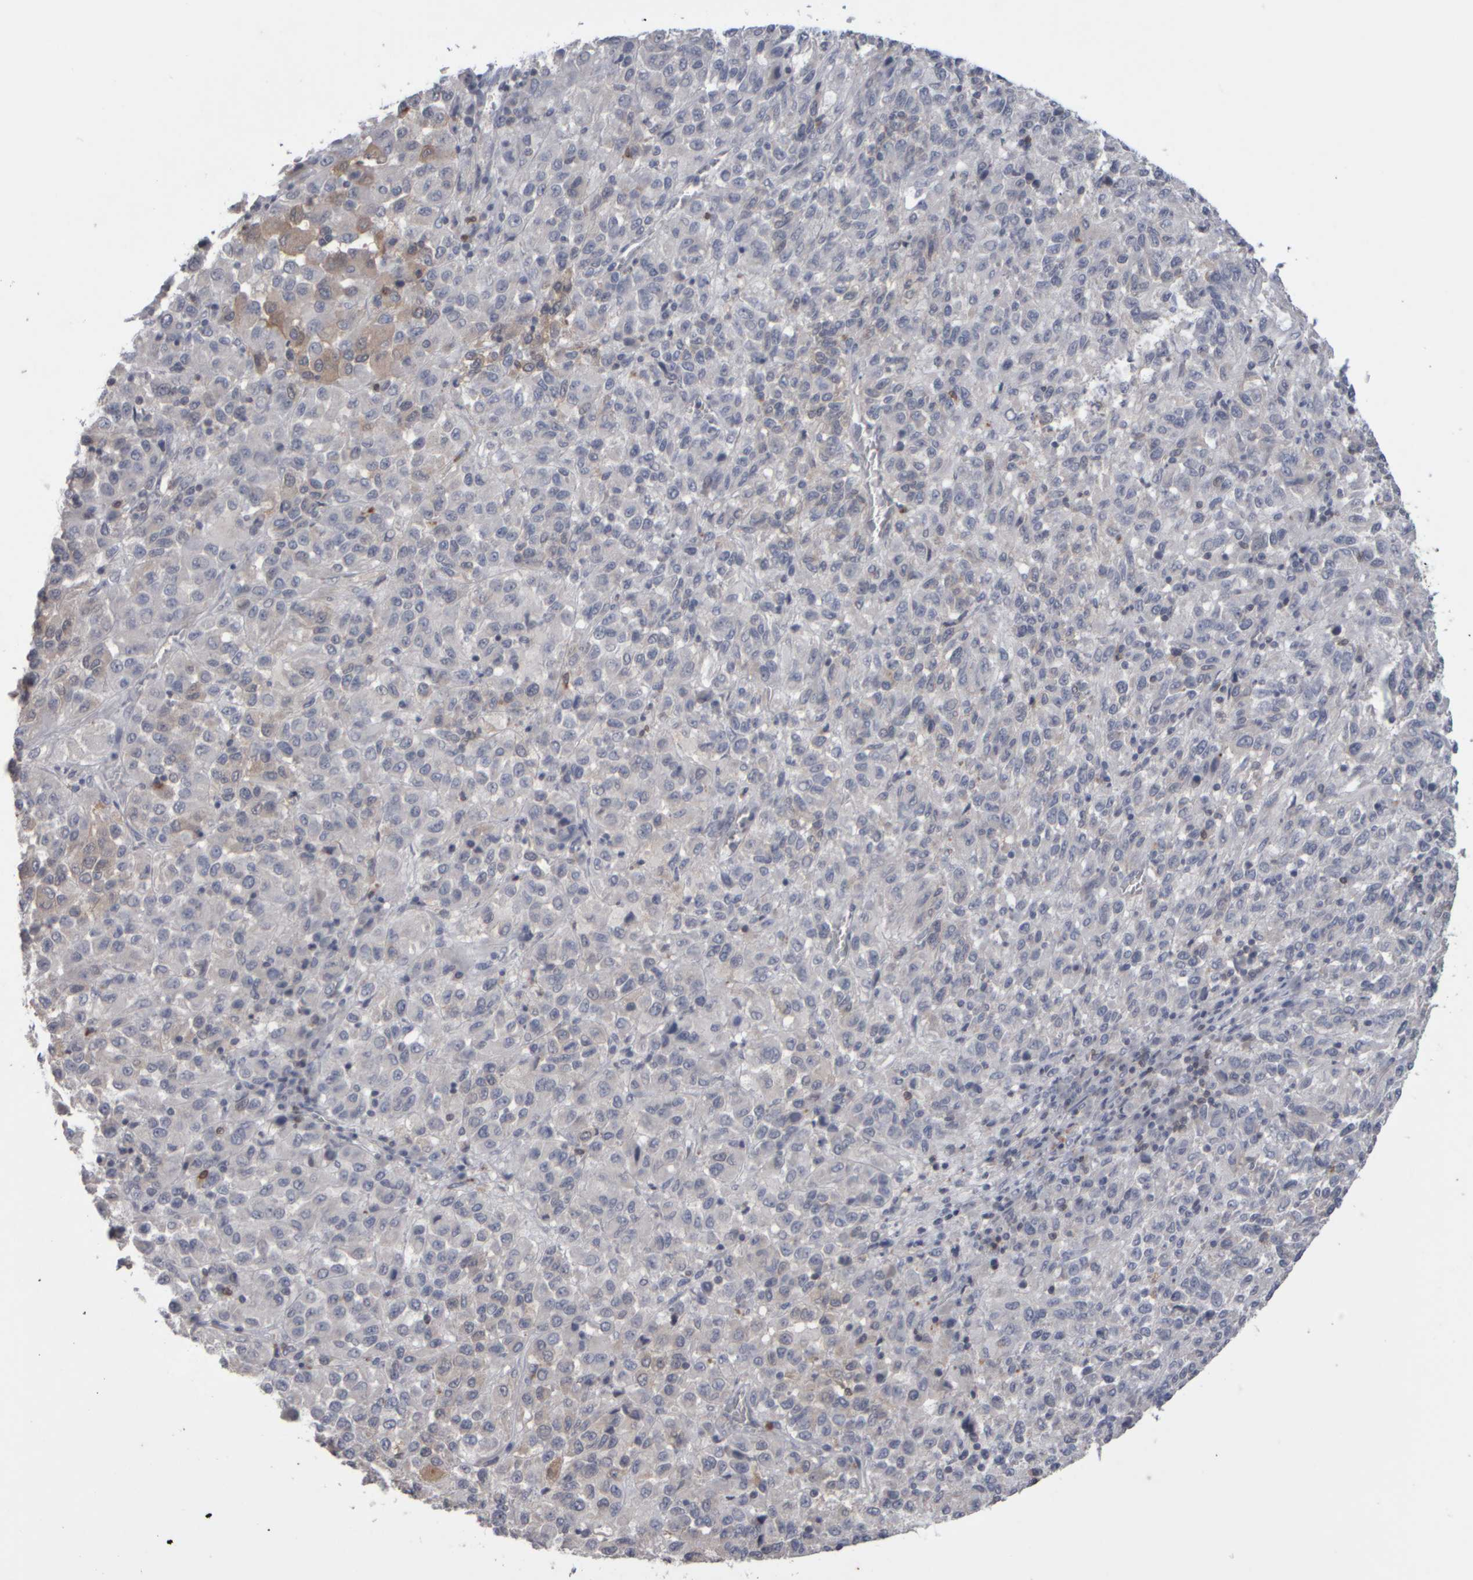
{"staining": {"intensity": "negative", "quantity": "none", "location": "none"}, "tissue": "skin cancer", "cell_type": "Tumor cells", "image_type": "cancer", "snomed": [{"axis": "morphology", "description": "Squamous cell carcinoma, NOS"}, {"axis": "topography", "description": "Skin"}], "caption": "An immunohistochemistry (IHC) image of skin squamous cell carcinoma is shown. There is no staining in tumor cells of skin squamous cell carcinoma. Brightfield microscopy of immunohistochemistry (IHC) stained with DAB (3,3'-diaminobenzidine) (brown) and hematoxylin (blue), captured at high magnification.", "gene": "EPHX2", "patient": {"sex": "female", "age": 73}}